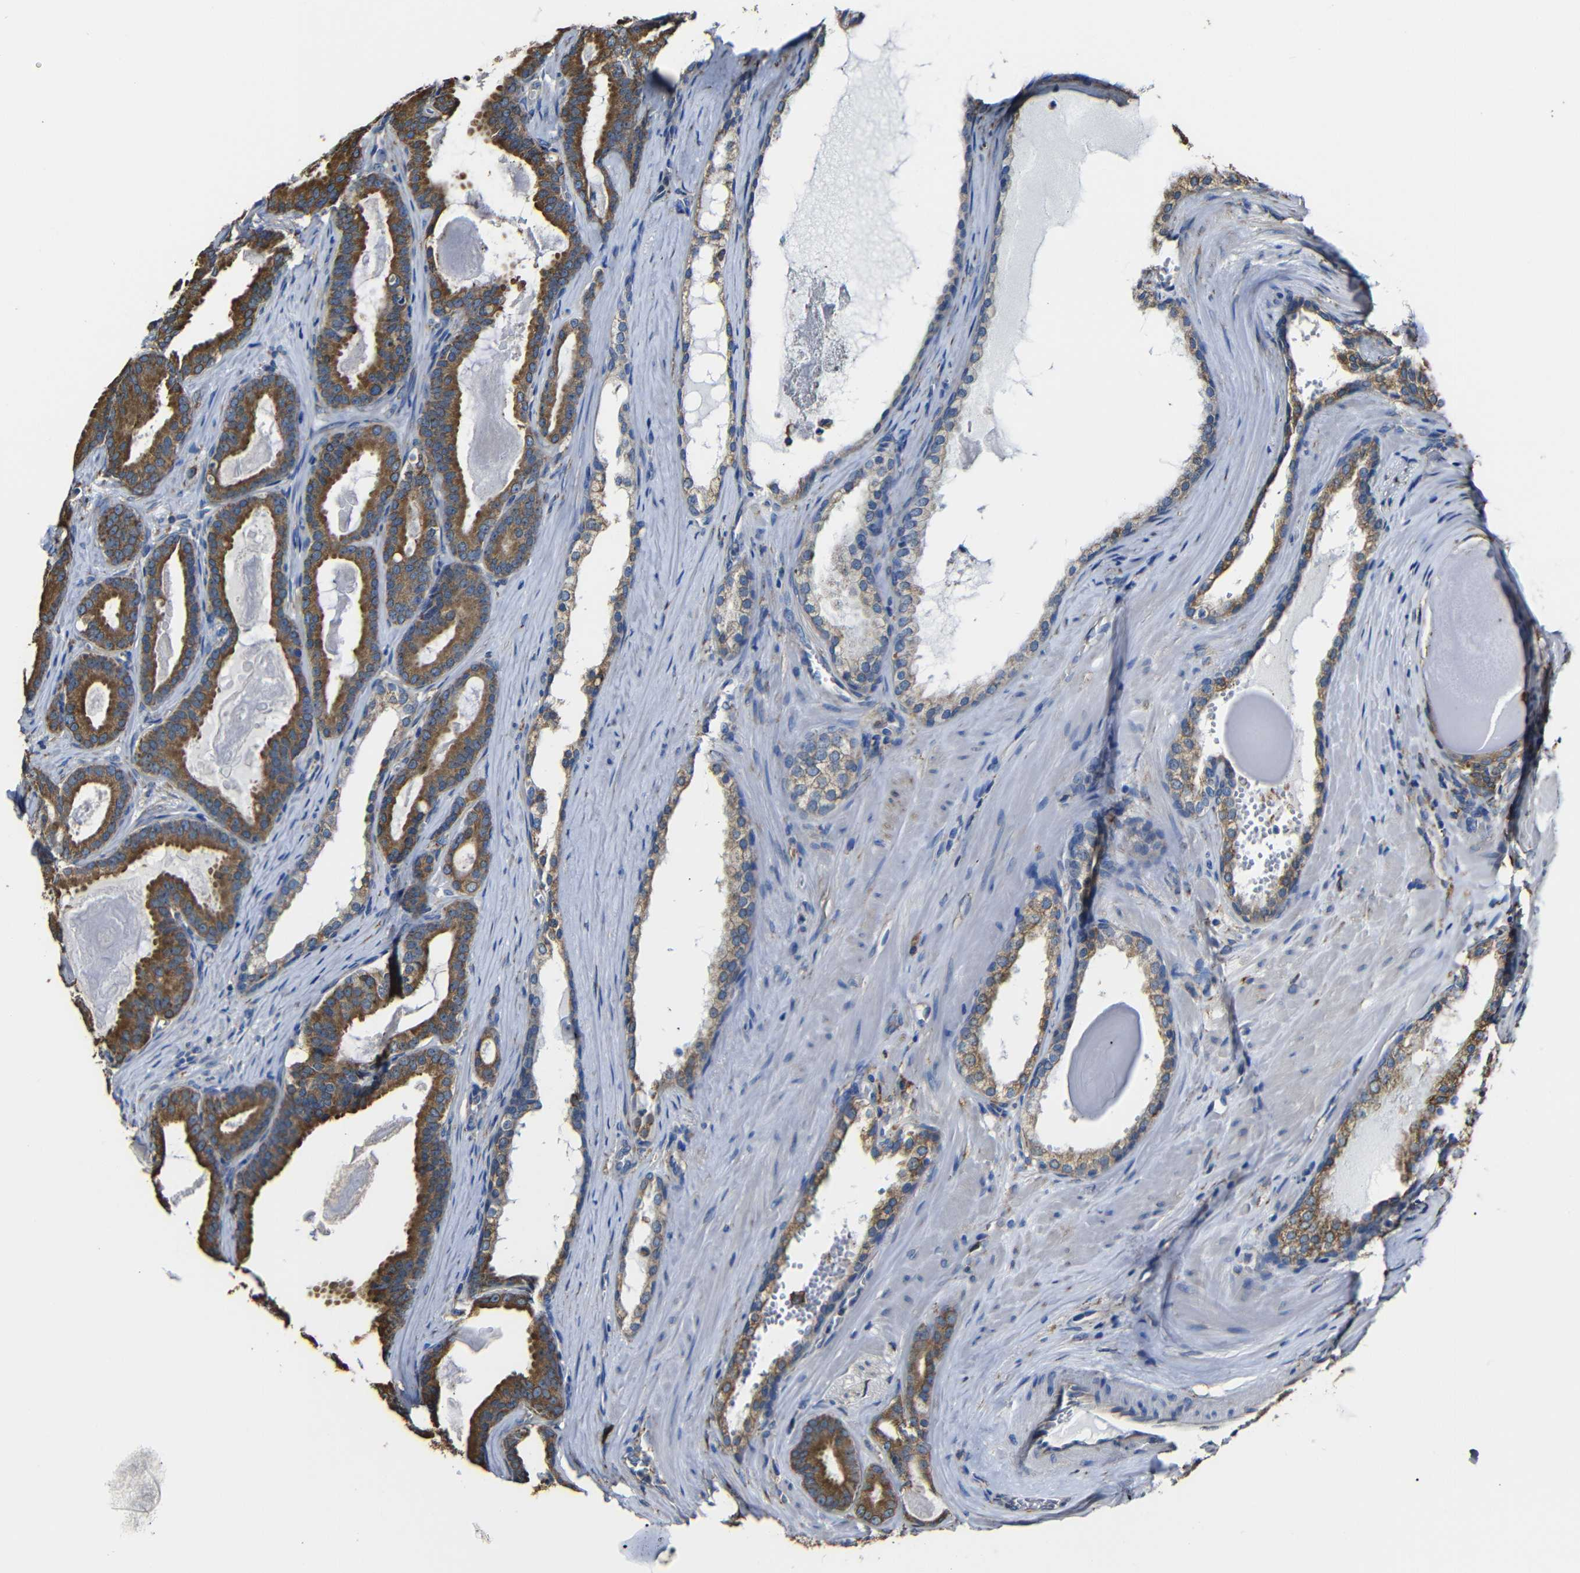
{"staining": {"intensity": "moderate", "quantity": ">75%", "location": "cytoplasmic/membranous"}, "tissue": "prostate cancer", "cell_type": "Tumor cells", "image_type": "cancer", "snomed": [{"axis": "morphology", "description": "Adenocarcinoma, High grade"}, {"axis": "topography", "description": "Prostate"}], "caption": "Brown immunohistochemical staining in adenocarcinoma (high-grade) (prostate) demonstrates moderate cytoplasmic/membranous staining in approximately >75% of tumor cells.", "gene": "PPIB", "patient": {"sex": "male", "age": 60}}